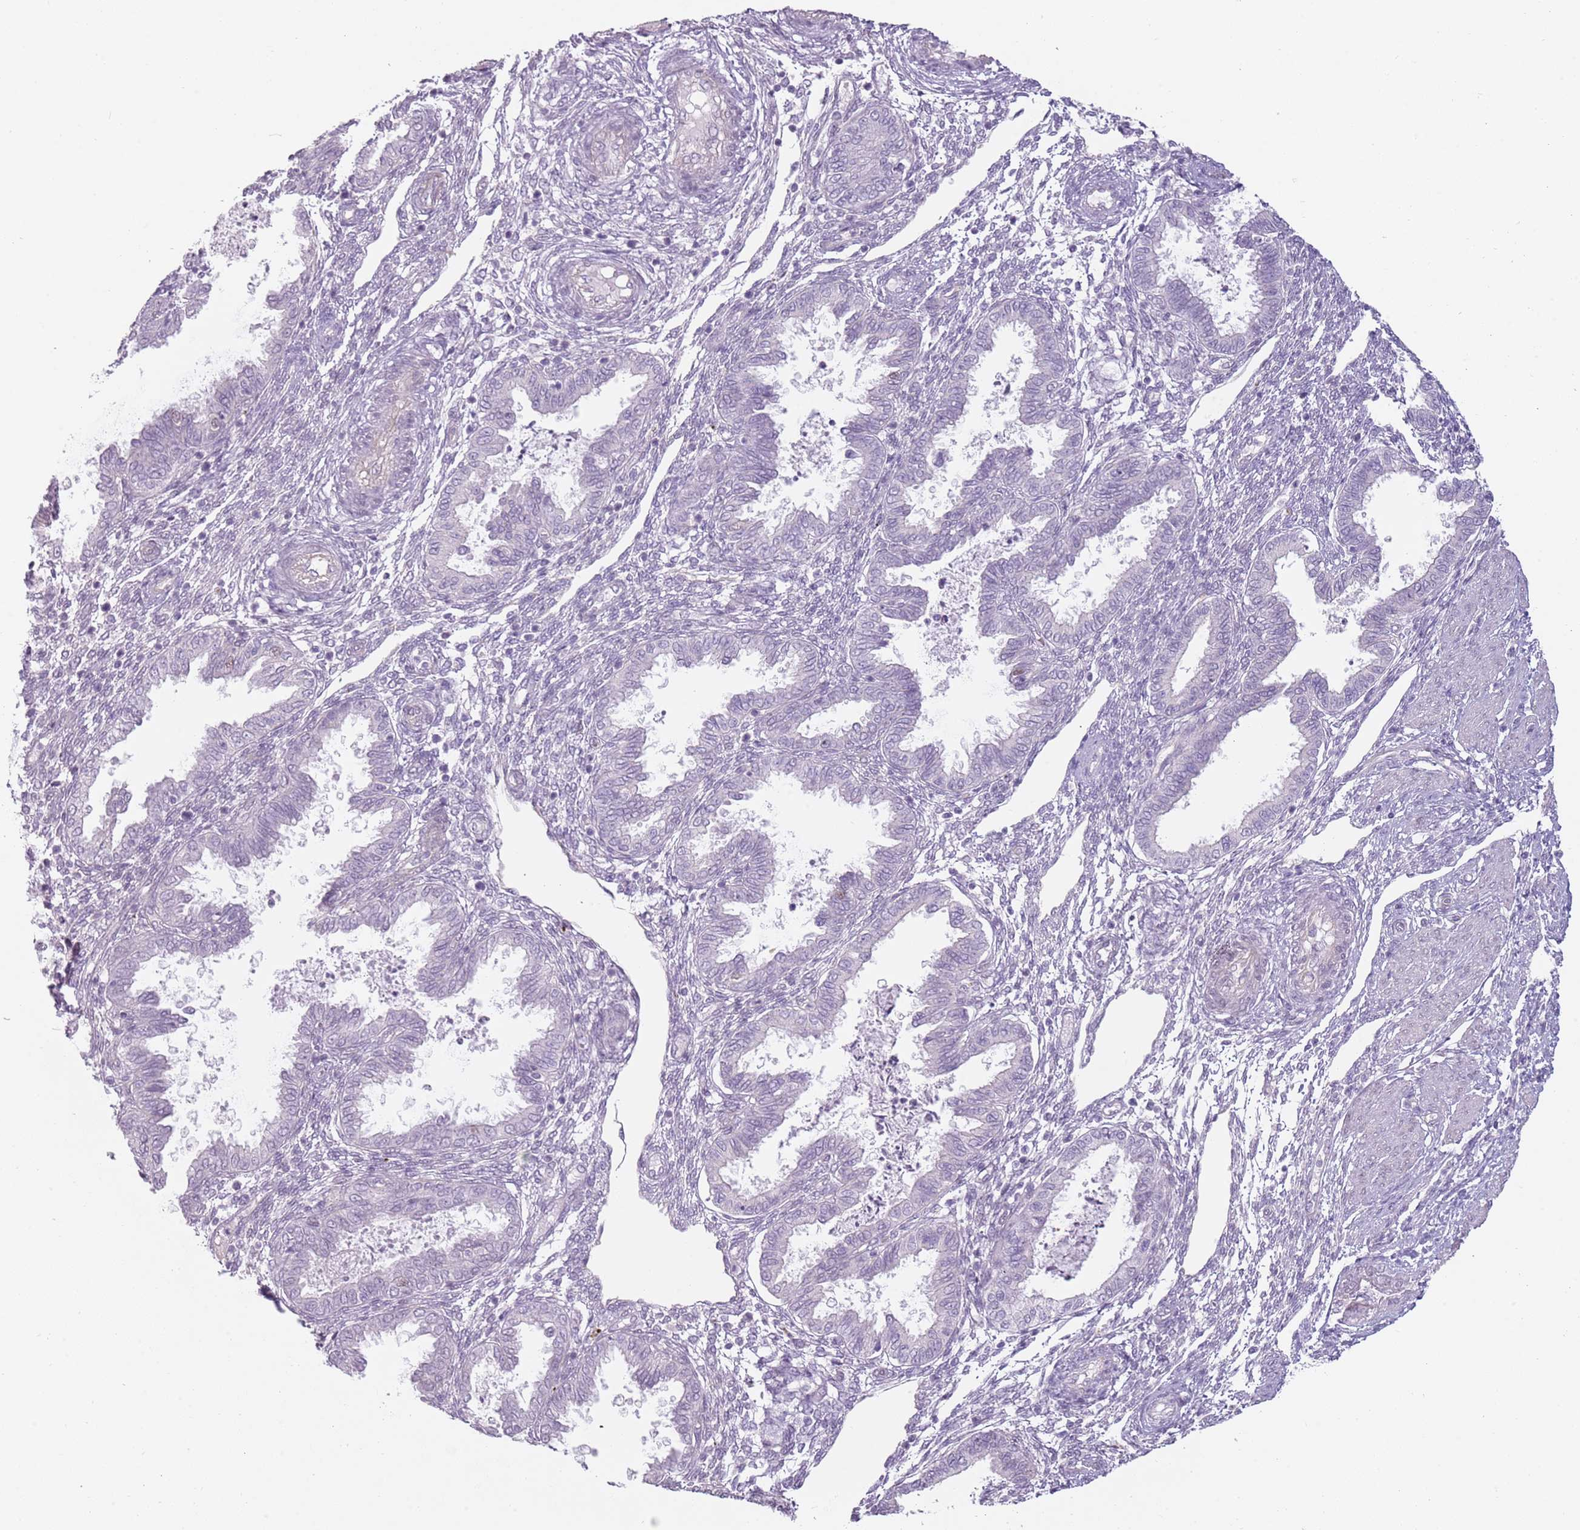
{"staining": {"intensity": "negative", "quantity": "none", "location": "none"}, "tissue": "endometrium", "cell_type": "Cells in endometrial stroma", "image_type": "normal", "snomed": [{"axis": "morphology", "description": "Normal tissue, NOS"}, {"axis": "topography", "description": "Endometrium"}], "caption": "The micrograph displays no staining of cells in endometrial stroma in unremarkable endometrium.", "gene": "RFX2", "patient": {"sex": "female", "age": 33}}